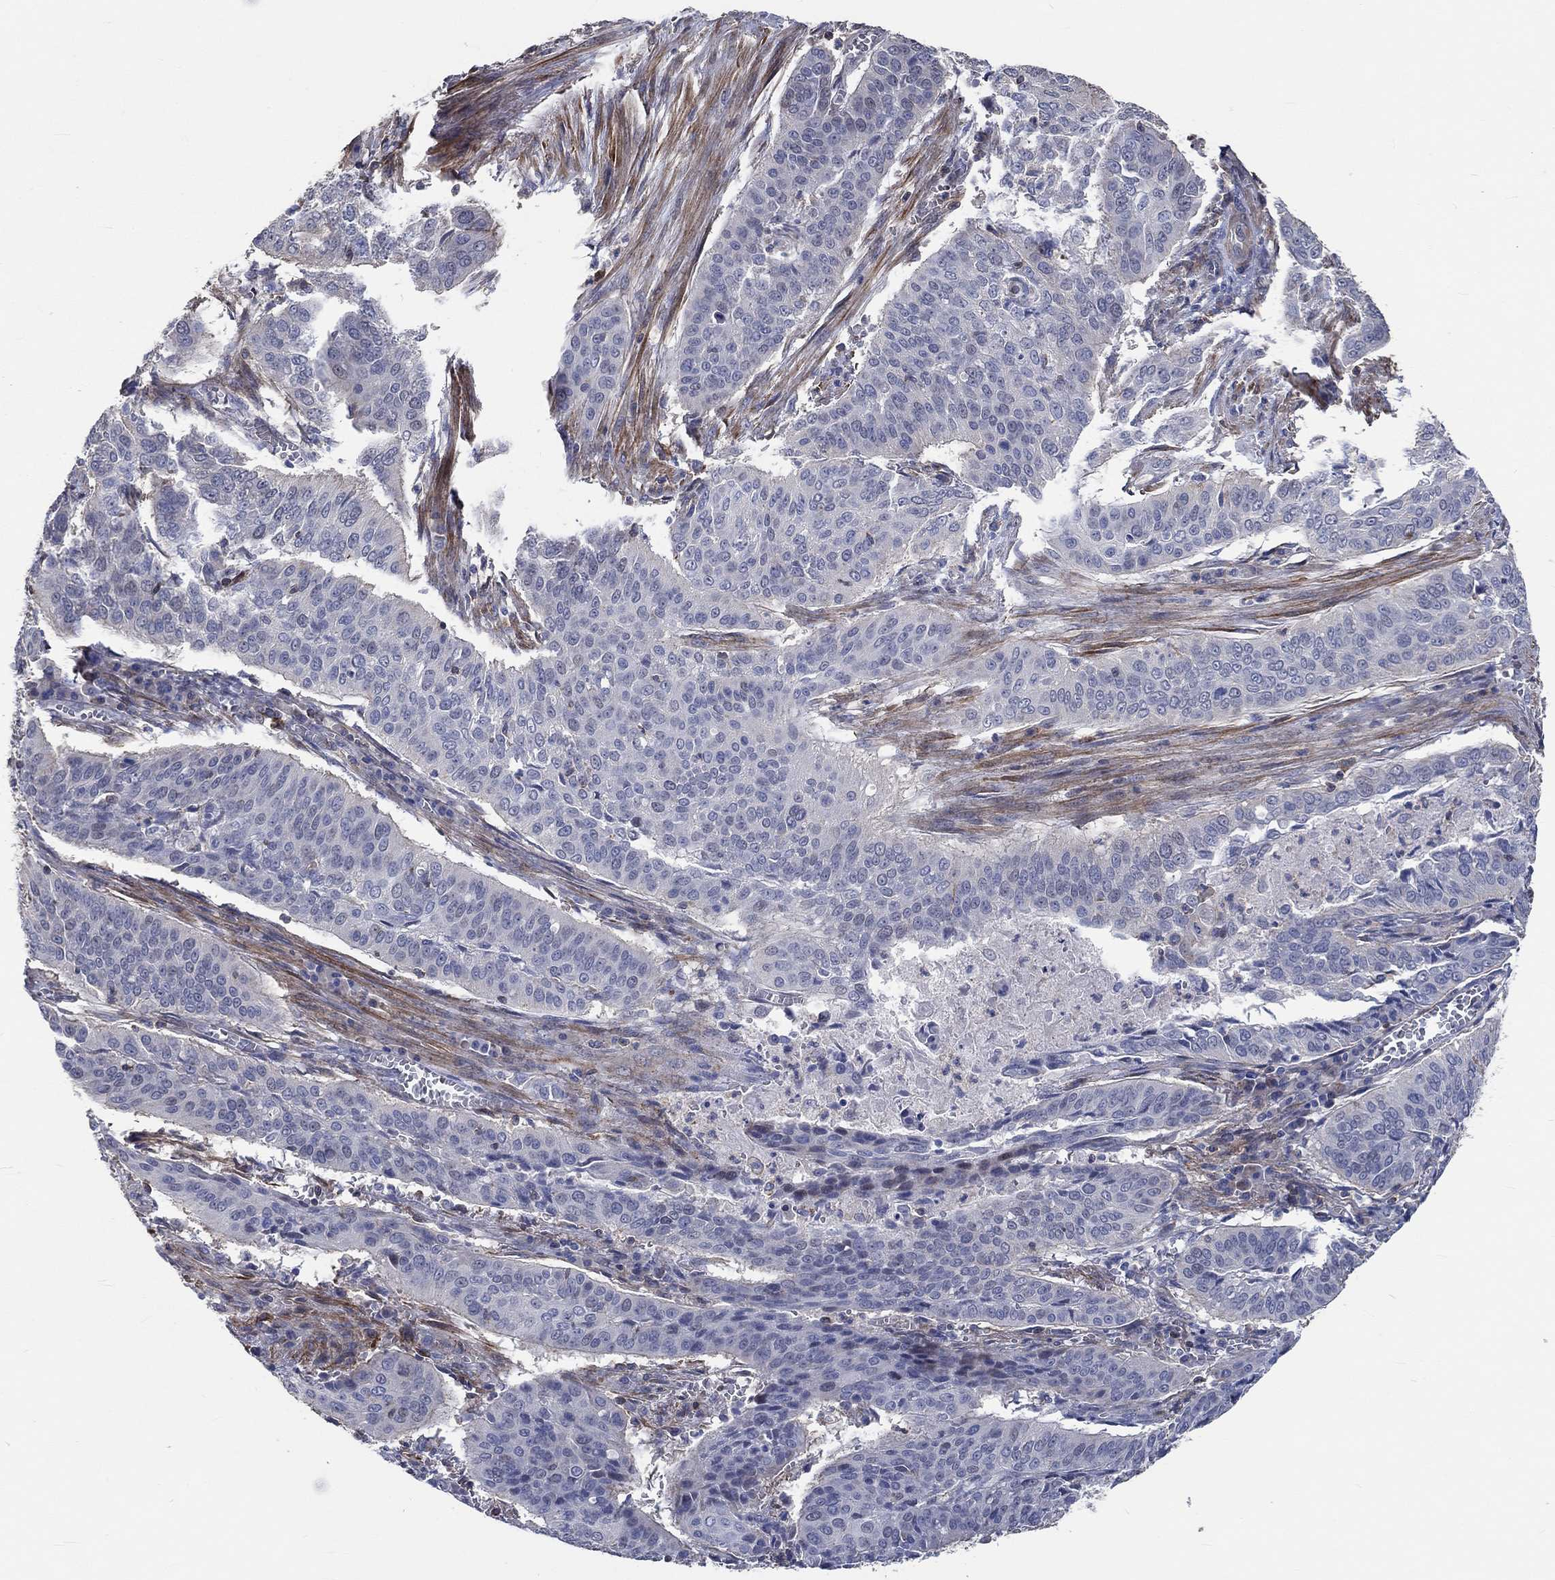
{"staining": {"intensity": "negative", "quantity": "none", "location": "none"}, "tissue": "cervical cancer", "cell_type": "Tumor cells", "image_type": "cancer", "snomed": [{"axis": "morphology", "description": "Squamous cell carcinoma, NOS"}, {"axis": "topography", "description": "Cervix"}], "caption": "Immunohistochemical staining of human cervical squamous cell carcinoma demonstrates no significant staining in tumor cells.", "gene": "TNFAIP8L3", "patient": {"sex": "female", "age": 39}}